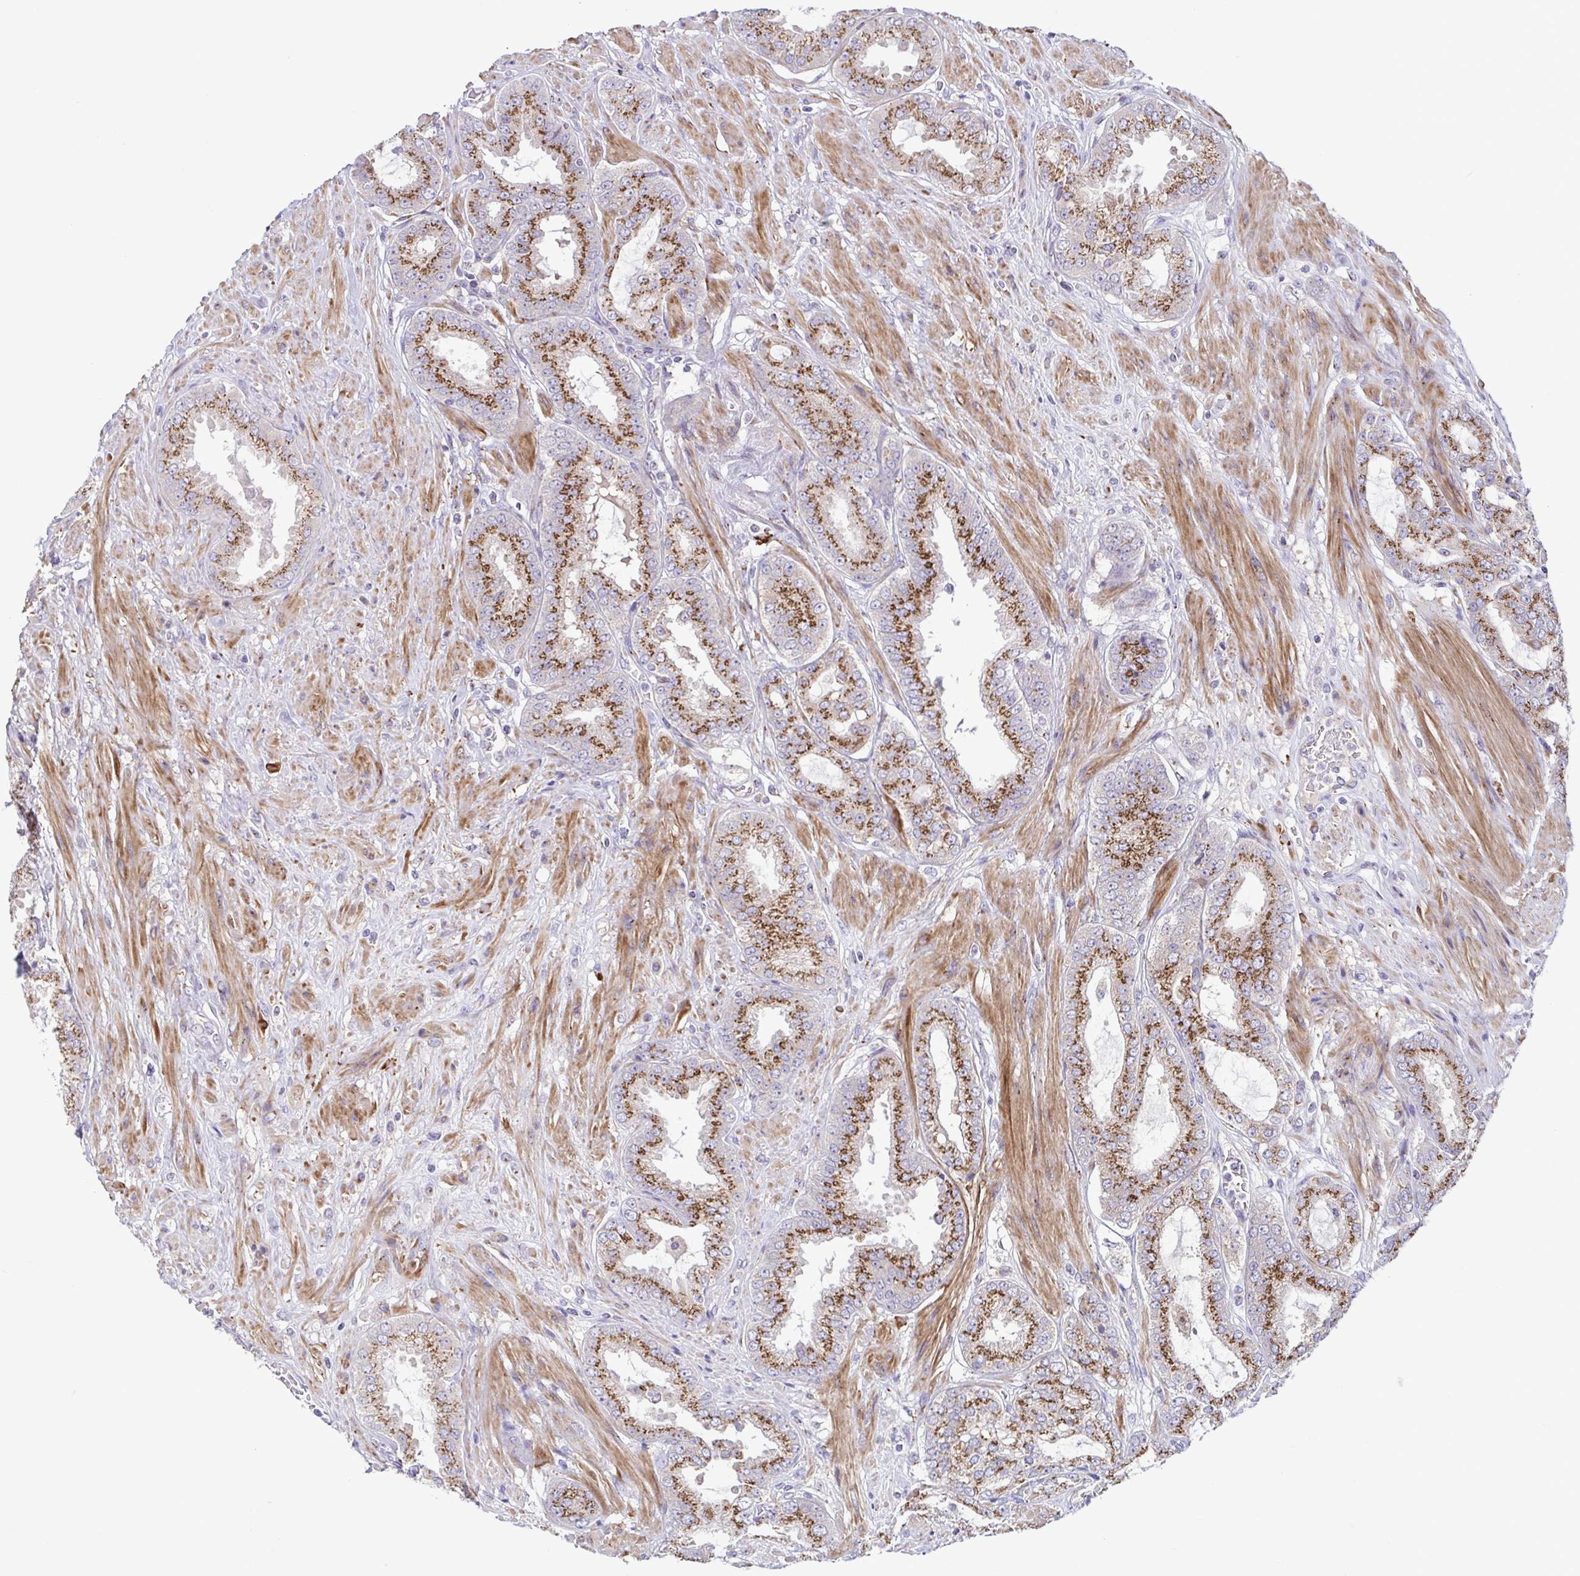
{"staining": {"intensity": "moderate", "quantity": "25%-75%", "location": "cytoplasmic/membranous"}, "tissue": "prostate cancer", "cell_type": "Tumor cells", "image_type": "cancer", "snomed": [{"axis": "morphology", "description": "Adenocarcinoma, High grade"}, {"axis": "topography", "description": "Prostate"}], "caption": "Human prostate cancer stained for a protein (brown) shows moderate cytoplasmic/membranous positive expression in about 25%-75% of tumor cells.", "gene": "COL17A1", "patient": {"sex": "male", "age": 71}}